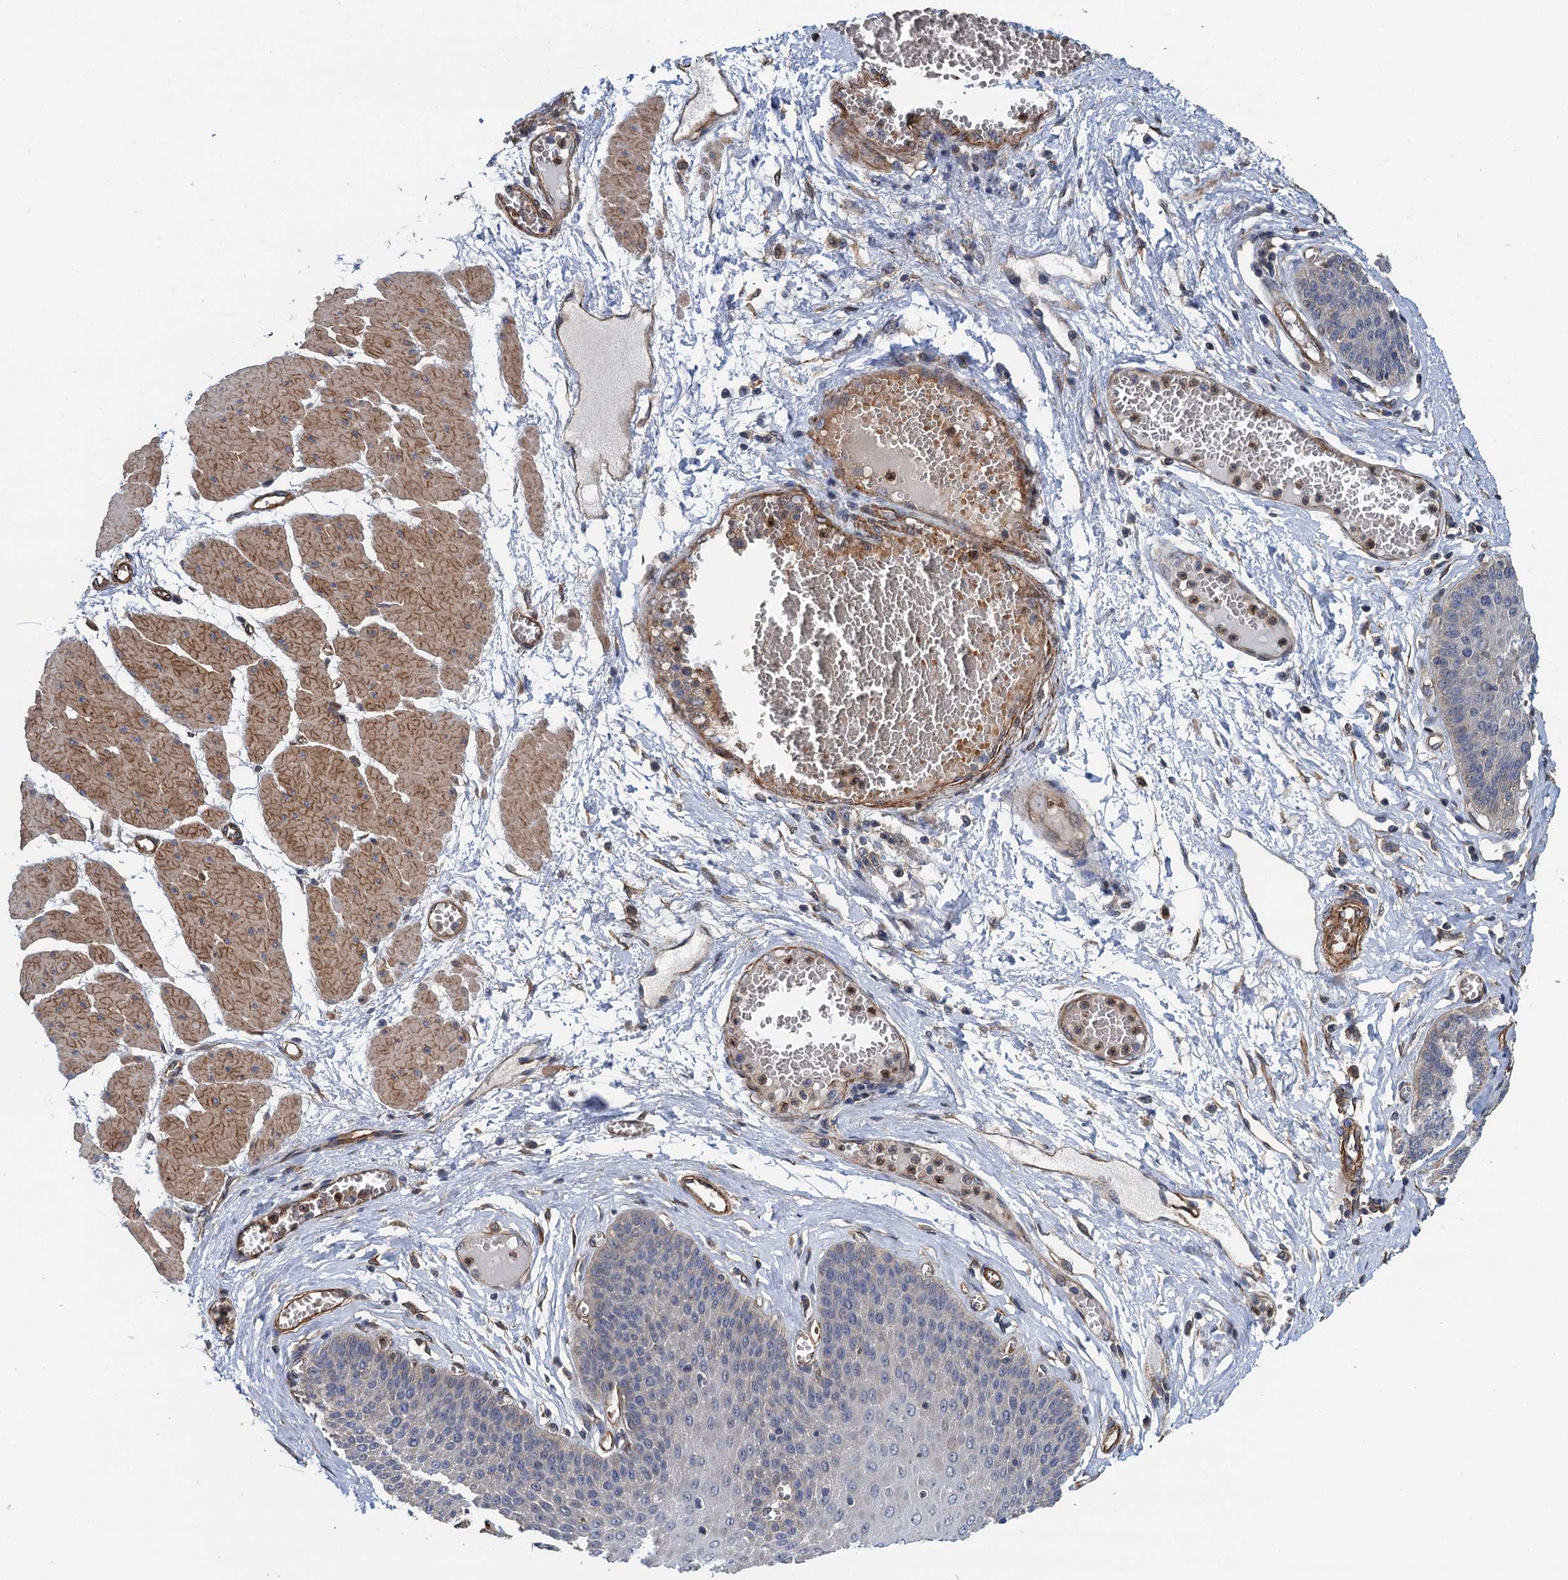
{"staining": {"intensity": "weak", "quantity": "25%-75%", "location": "cytoplasmic/membranous"}, "tissue": "esophagus", "cell_type": "Squamous epithelial cells", "image_type": "normal", "snomed": [{"axis": "morphology", "description": "Normal tissue, NOS"}, {"axis": "topography", "description": "Esophagus"}], "caption": "High-magnification brightfield microscopy of benign esophagus stained with DAB (brown) and counterstained with hematoxylin (blue). squamous epithelial cells exhibit weak cytoplasmic/membranous staining is appreciated in approximately25%-75% of cells. (DAB IHC with brightfield microscopy, high magnification).", "gene": "RSAD2", "patient": {"sex": "male", "age": 60}}